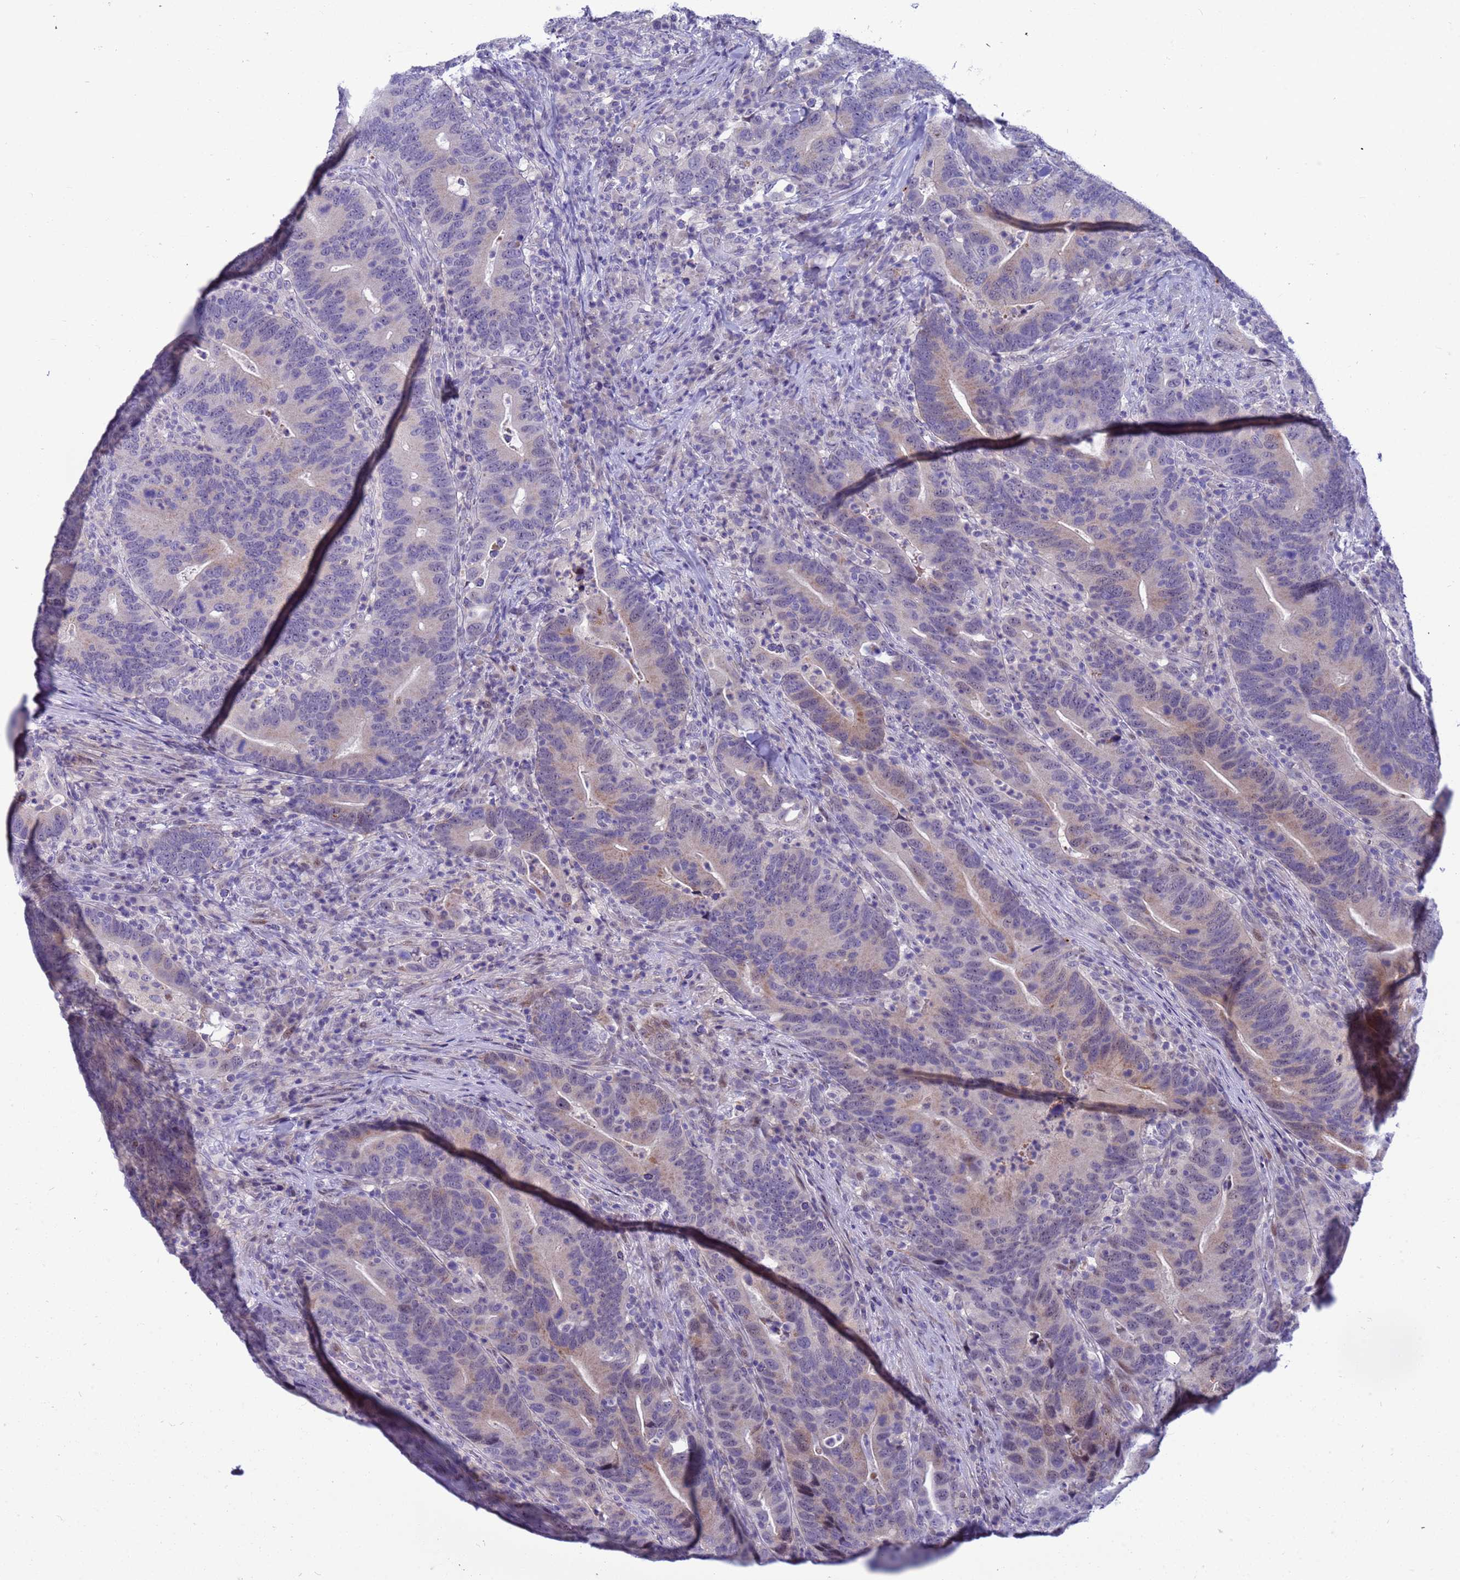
{"staining": {"intensity": "weak", "quantity": "25%-75%", "location": "cytoplasmic/membranous"}, "tissue": "colorectal cancer", "cell_type": "Tumor cells", "image_type": "cancer", "snomed": [{"axis": "morphology", "description": "Adenocarcinoma, NOS"}, {"axis": "topography", "description": "Colon"}], "caption": "Weak cytoplasmic/membranous expression is appreciated in approximately 25%-75% of tumor cells in colorectal adenocarcinoma.", "gene": "LRATD1", "patient": {"sex": "female", "age": 66}}